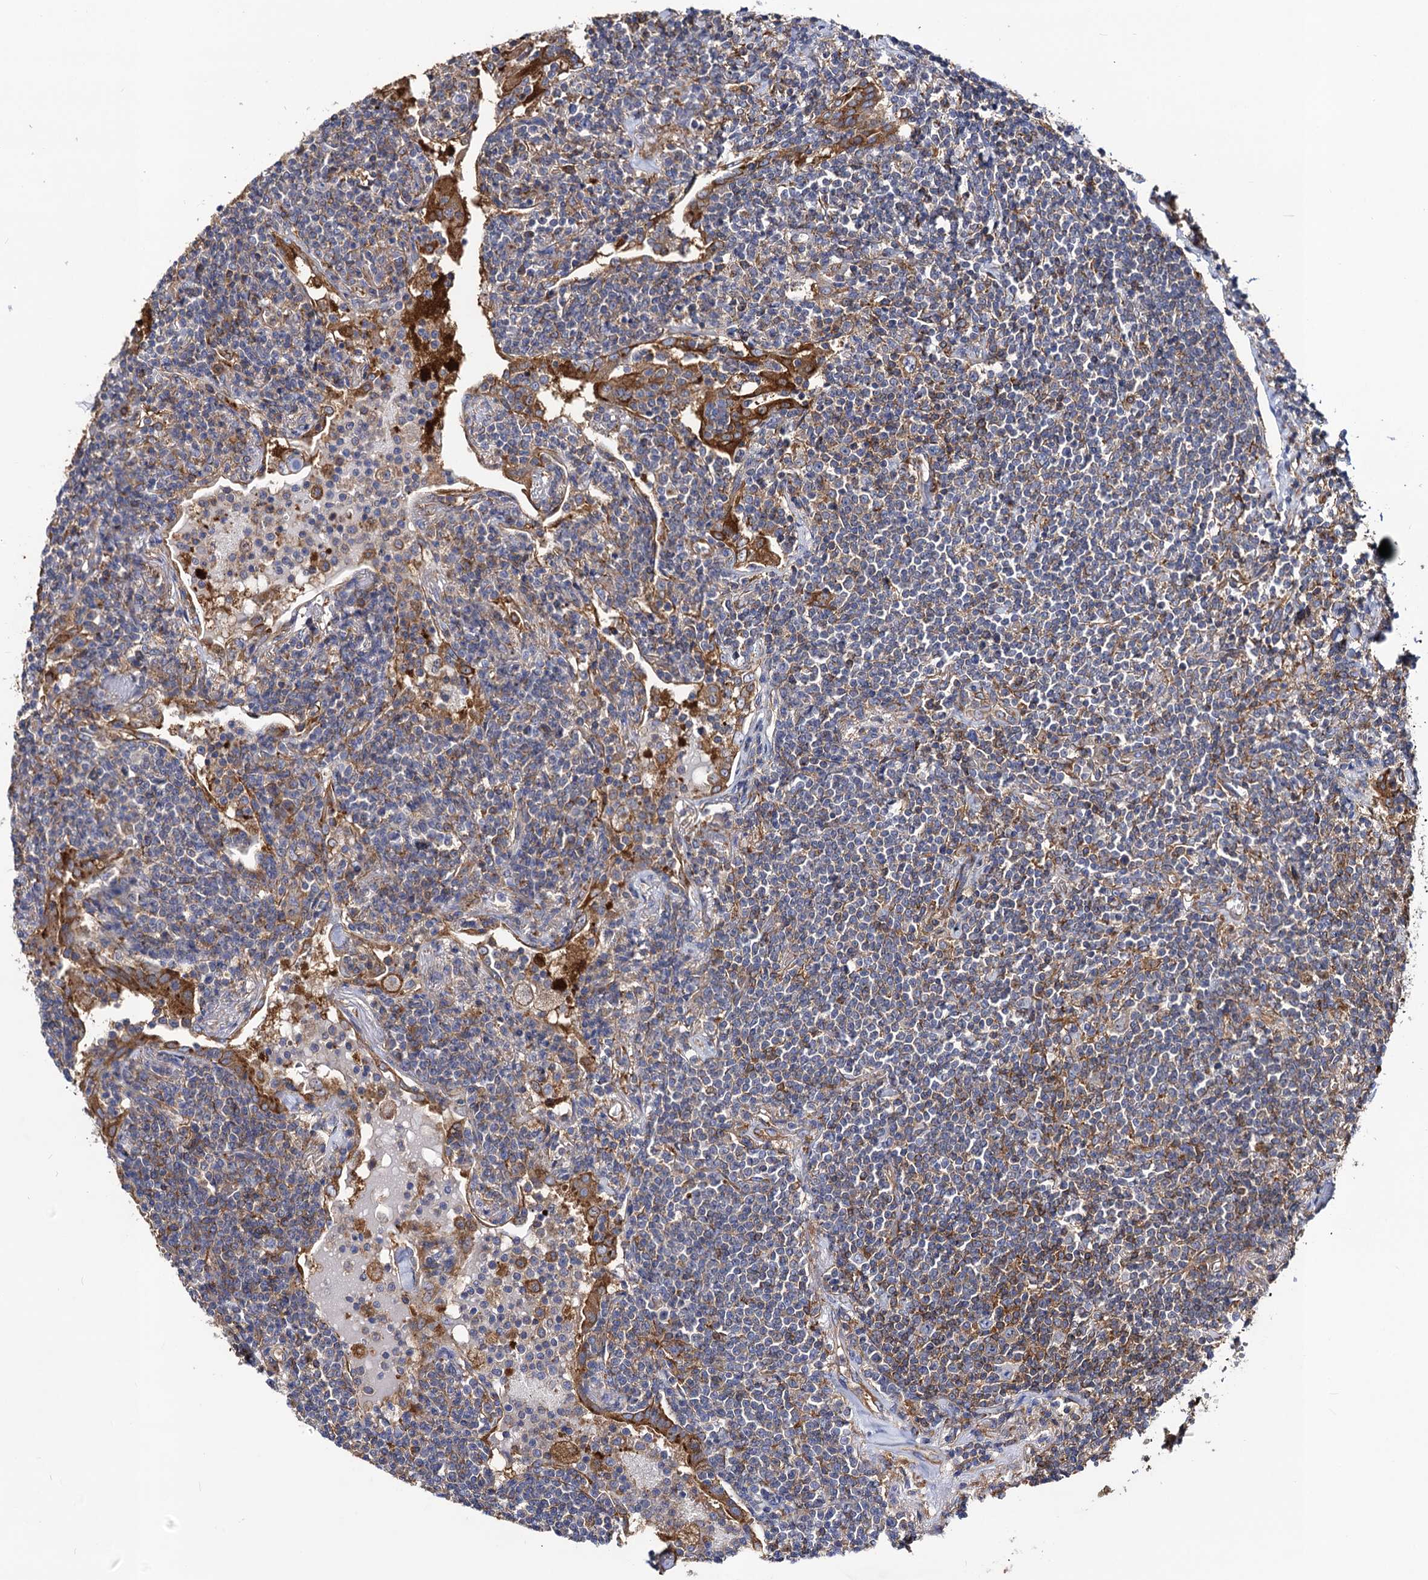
{"staining": {"intensity": "negative", "quantity": "none", "location": "none"}, "tissue": "lymphoma", "cell_type": "Tumor cells", "image_type": "cancer", "snomed": [{"axis": "morphology", "description": "Malignant lymphoma, non-Hodgkin's type, Low grade"}, {"axis": "topography", "description": "Lung"}], "caption": "An image of human malignant lymphoma, non-Hodgkin's type (low-grade) is negative for staining in tumor cells.", "gene": "DYDC1", "patient": {"sex": "female", "age": 71}}